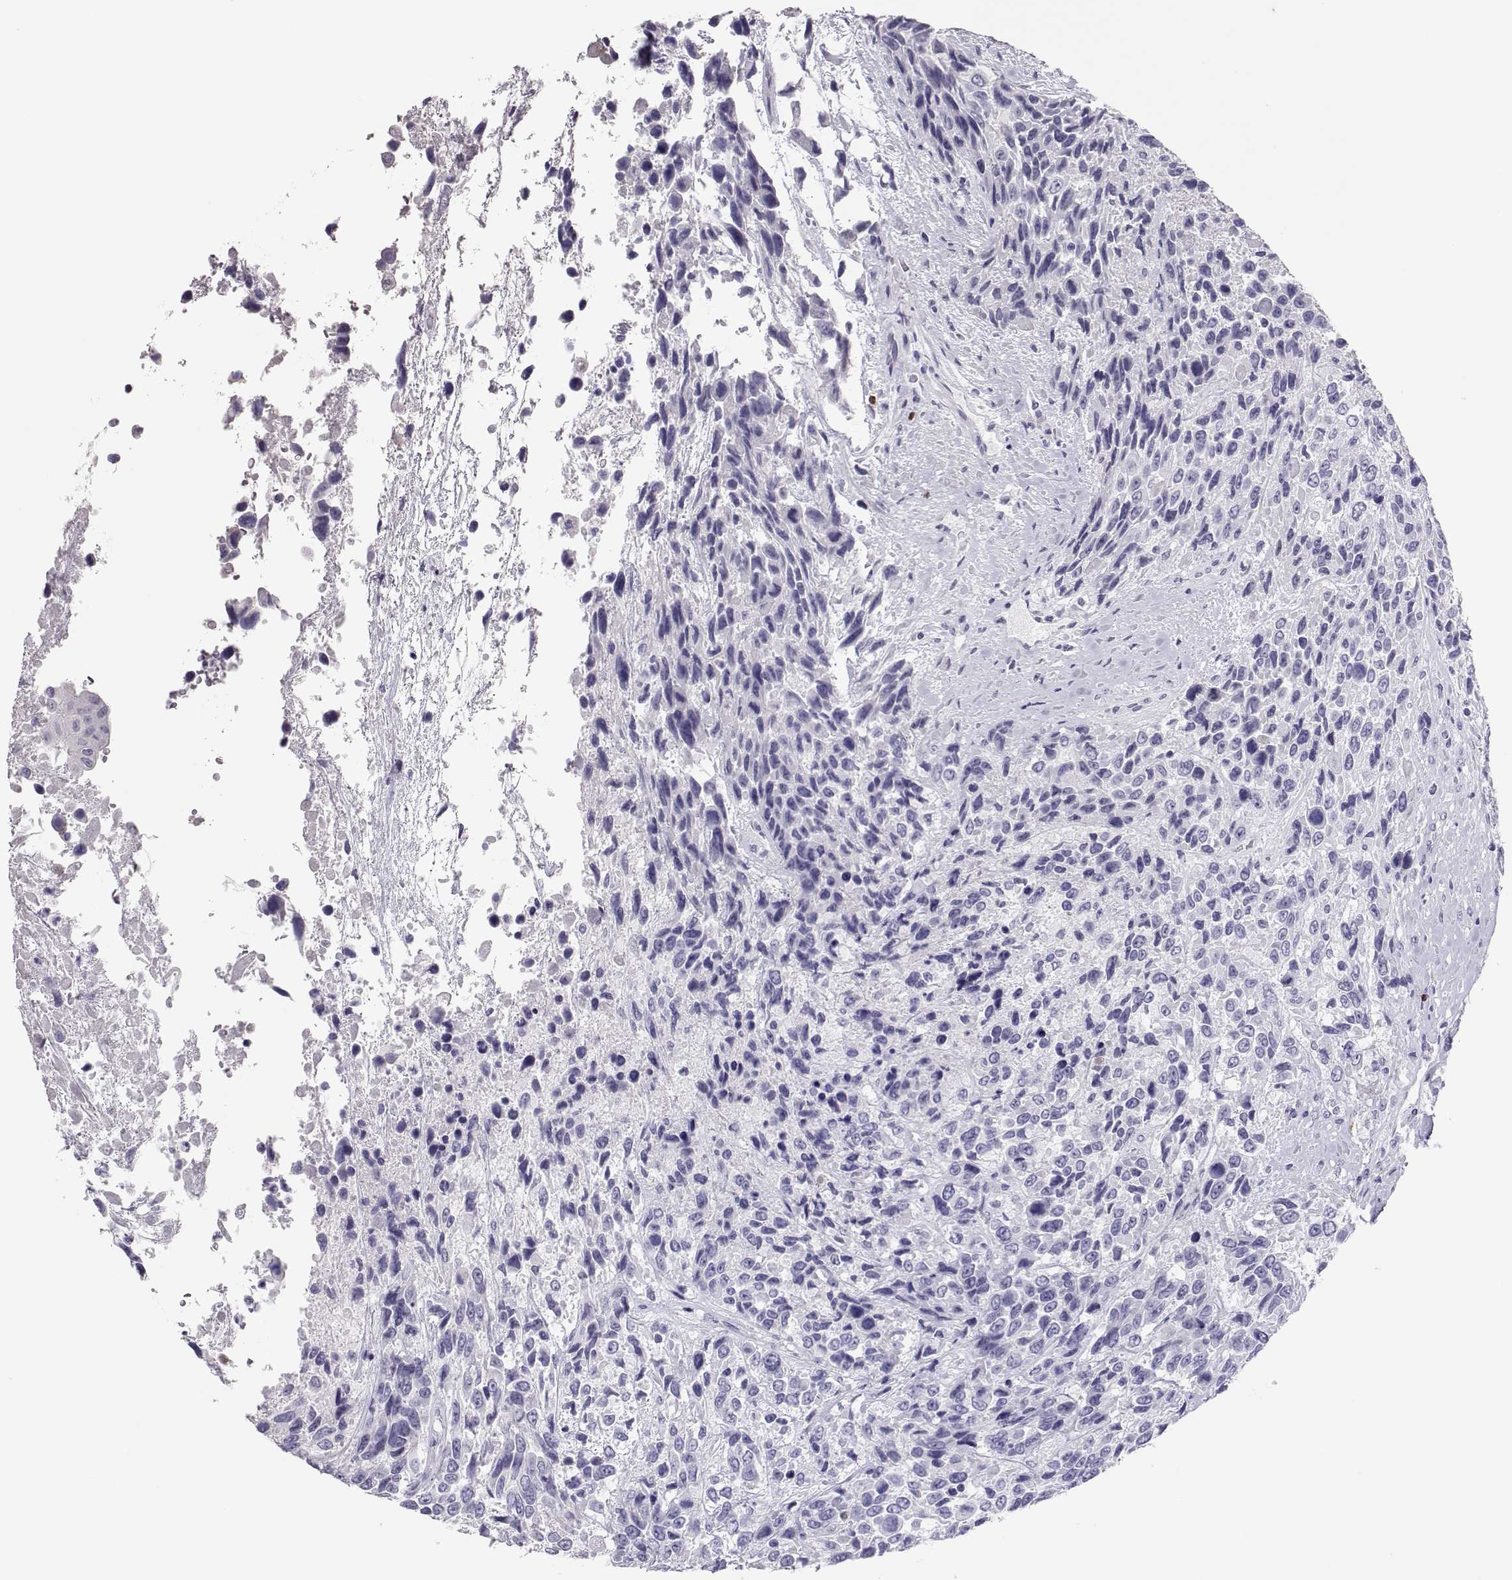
{"staining": {"intensity": "negative", "quantity": "none", "location": "none"}, "tissue": "urothelial cancer", "cell_type": "Tumor cells", "image_type": "cancer", "snomed": [{"axis": "morphology", "description": "Urothelial carcinoma, High grade"}, {"axis": "topography", "description": "Urinary bladder"}], "caption": "Tumor cells are negative for protein expression in human high-grade urothelial carcinoma.", "gene": "PMCH", "patient": {"sex": "female", "age": 70}}